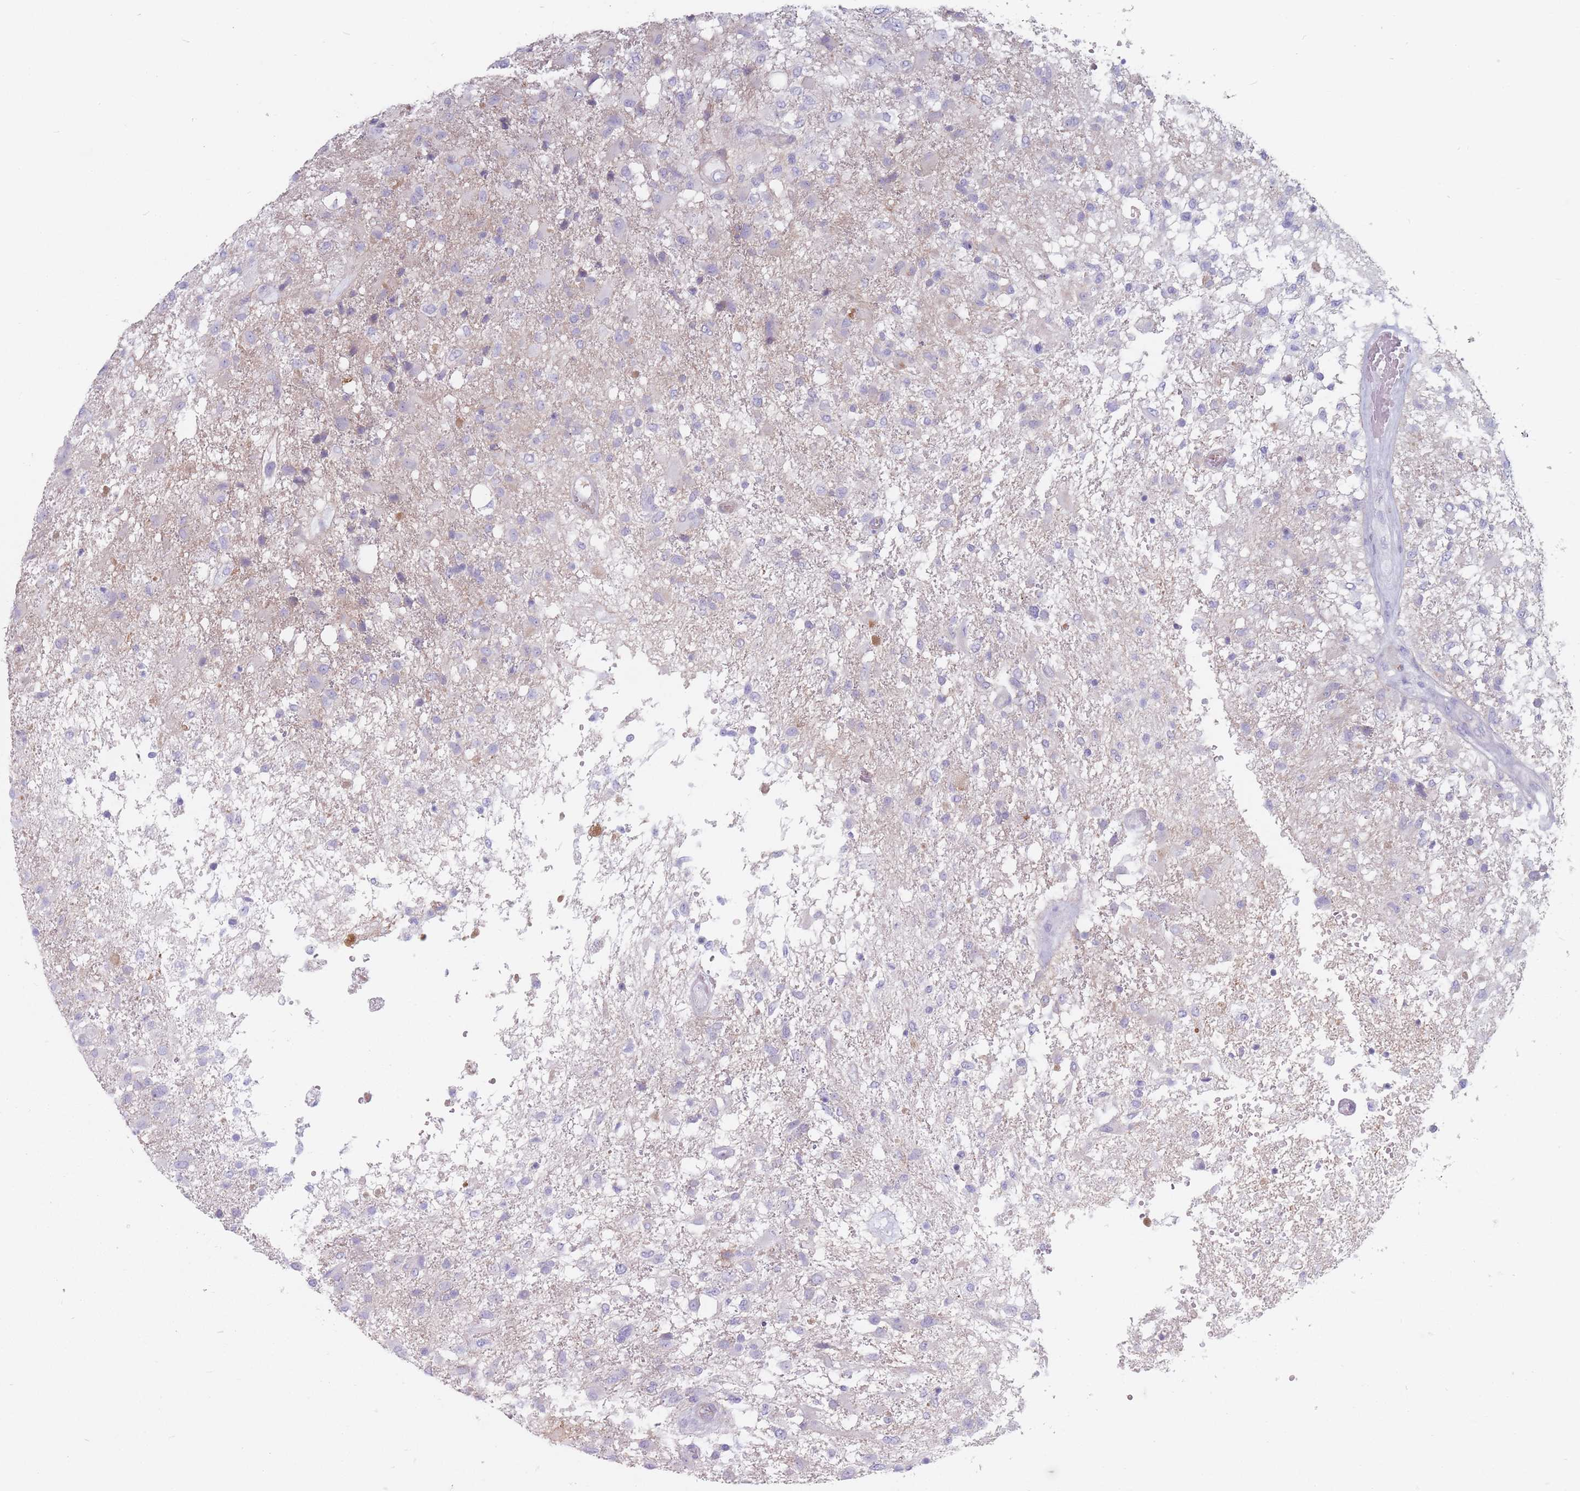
{"staining": {"intensity": "negative", "quantity": "none", "location": "none"}, "tissue": "glioma", "cell_type": "Tumor cells", "image_type": "cancer", "snomed": [{"axis": "morphology", "description": "Glioma, malignant, High grade"}, {"axis": "topography", "description": "Brain"}], "caption": "This photomicrograph is of malignant high-grade glioma stained with IHC to label a protein in brown with the nuclei are counter-stained blue. There is no positivity in tumor cells.", "gene": "PLPP1", "patient": {"sex": "female", "age": 74}}